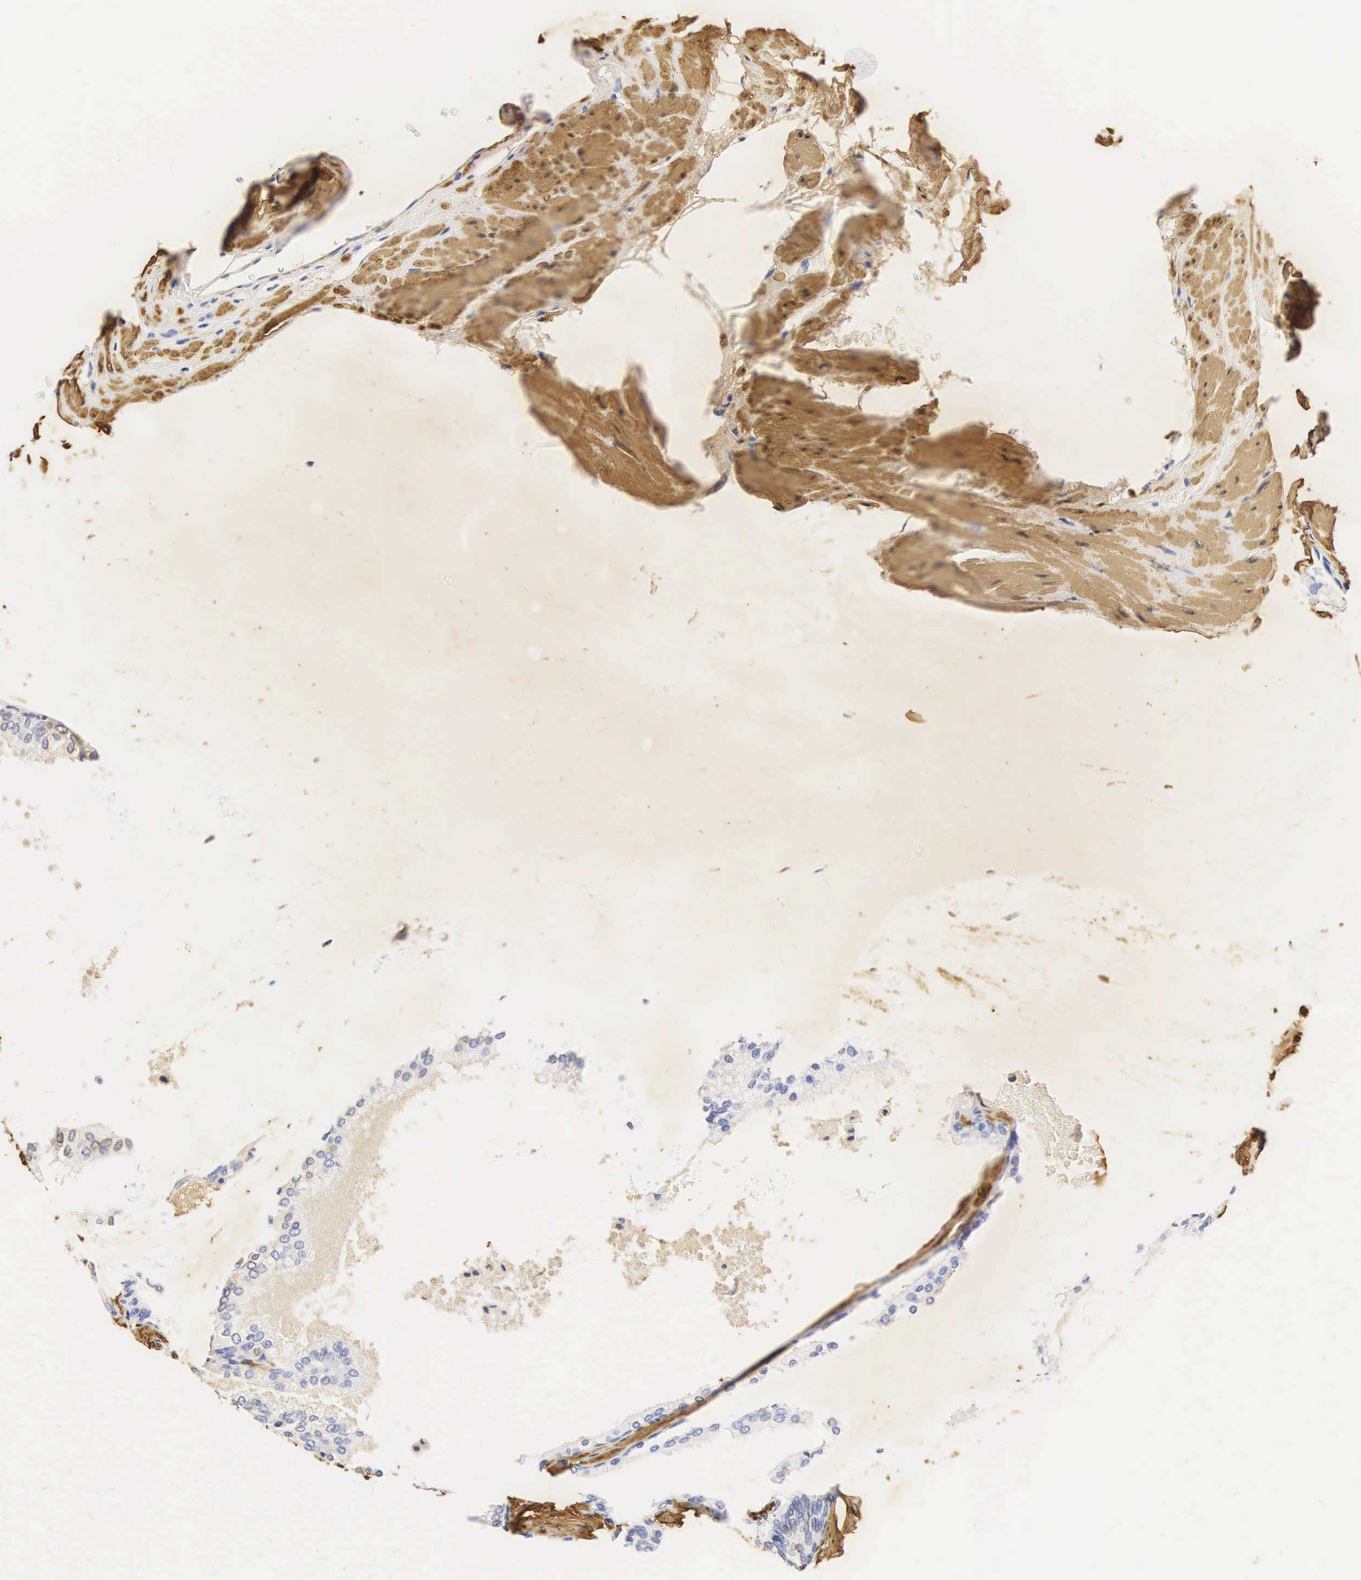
{"staining": {"intensity": "negative", "quantity": "none", "location": "none"}, "tissue": "urinary bladder", "cell_type": "Urothelial cells", "image_type": "normal", "snomed": [{"axis": "morphology", "description": "Normal tissue, NOS"}, {"axis": "topography", "description": "Urinary bladder"}], "caption": "This photomicrograph is of unremarkable urinary bladder stained with IHC to label a protein in brown with the nuclei are counter-stained blue. There is no positivity in urothelial cells.", "gene": "CNN1", "patient": {"sex": "male", "age": 72}}